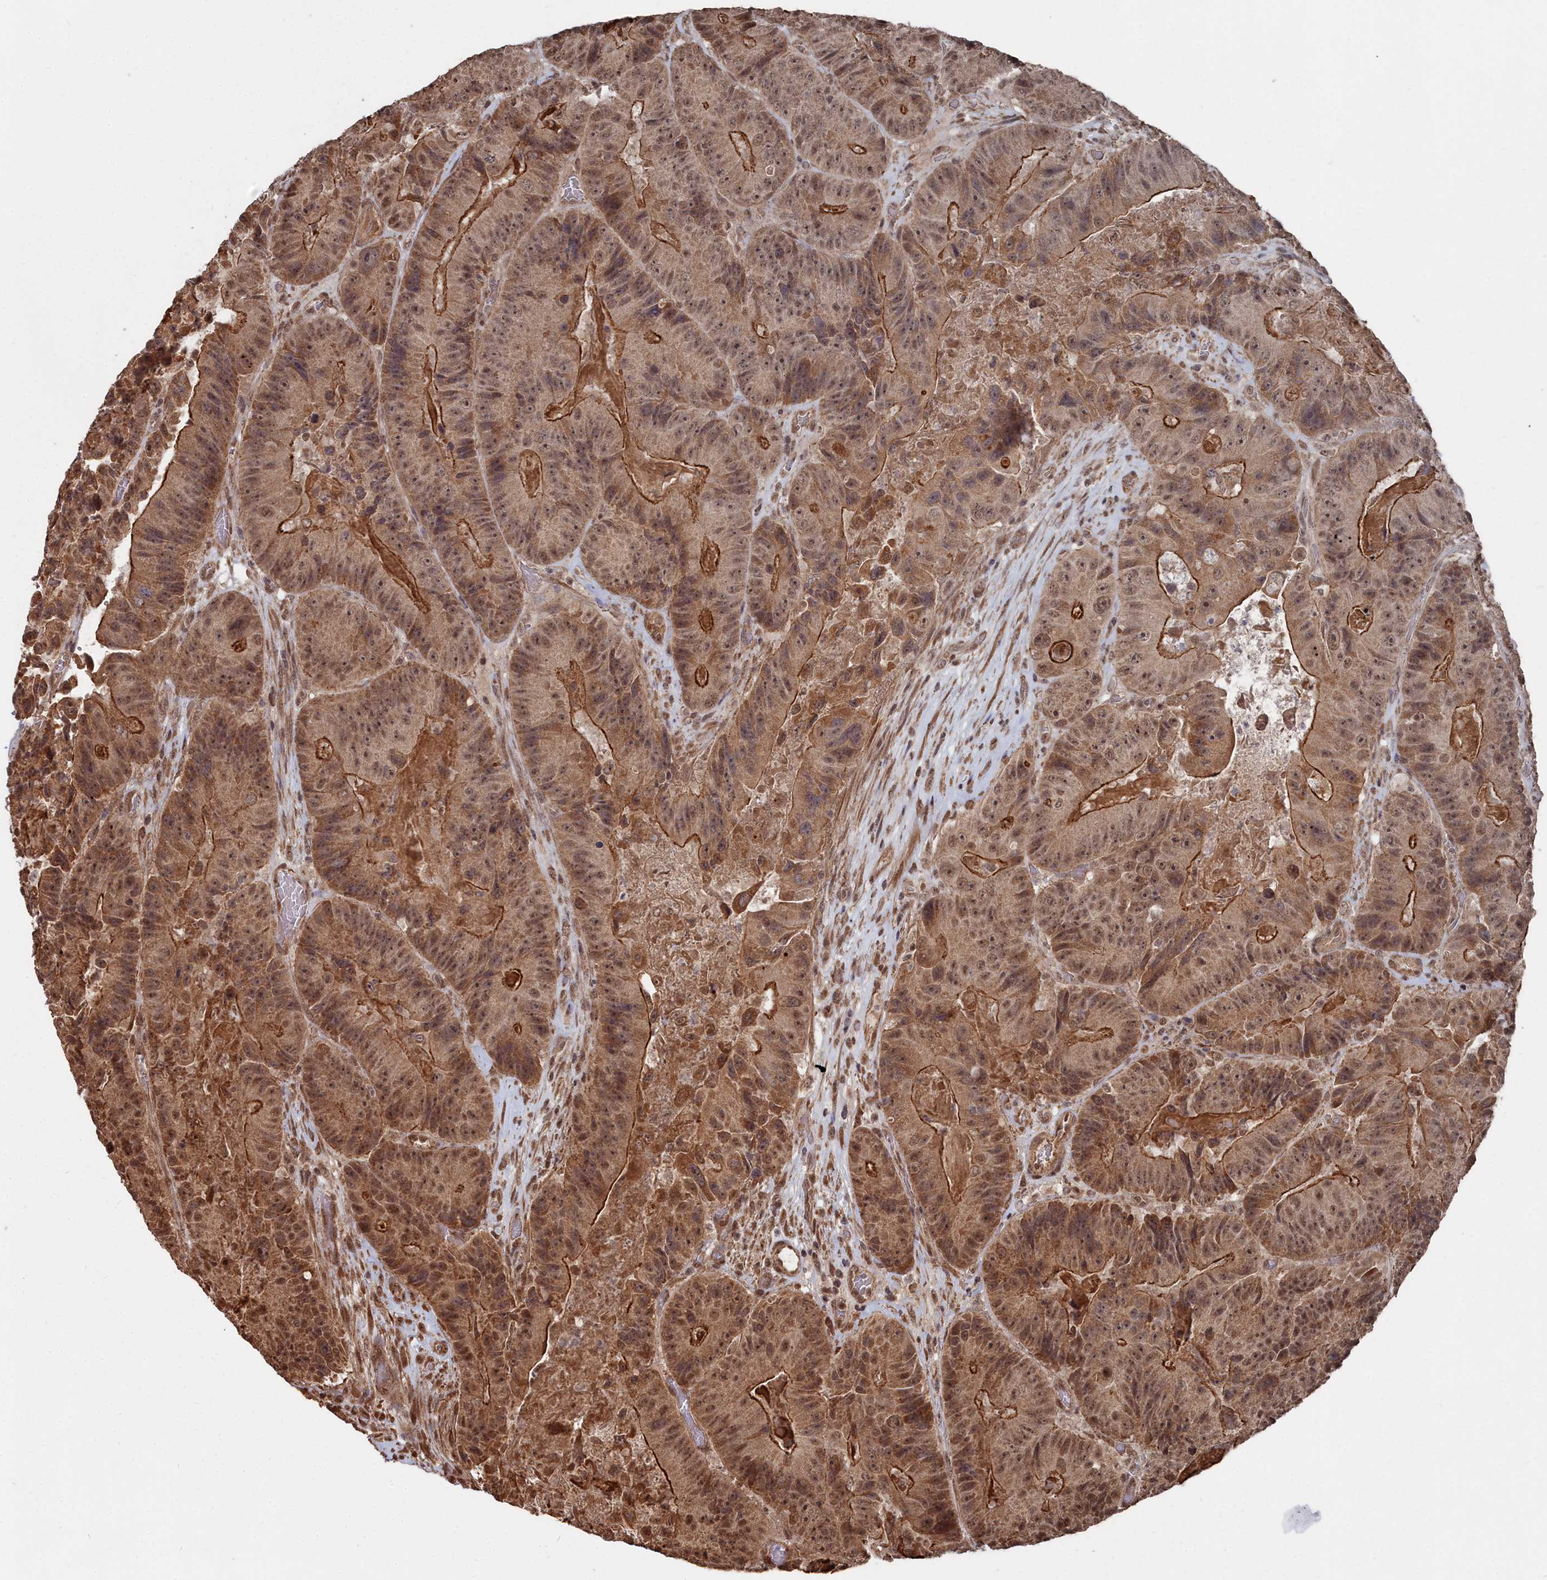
{"staining": {"intensity": "strong", "quantity": ">75%", "location": "cytoplasmic/membranous,nuclear"}, "tissue": "colorectal cancer", "cell_type": "Tumor cells", "image_type": "cancer", "snomed": [{"axis": "morphology", "description": "Adenocarcinoma, NOS"}, {"axis": "topography", "description": "Colon"}], "caption": "A photomicrograph of adenocarcinoma (colorectal) stained for a protein shows strong cytoplasmic/membranous and nuclear brown staining in tumor cells.", "gene": "CCNP", "patient": {"sex": "female", "age": 86}}